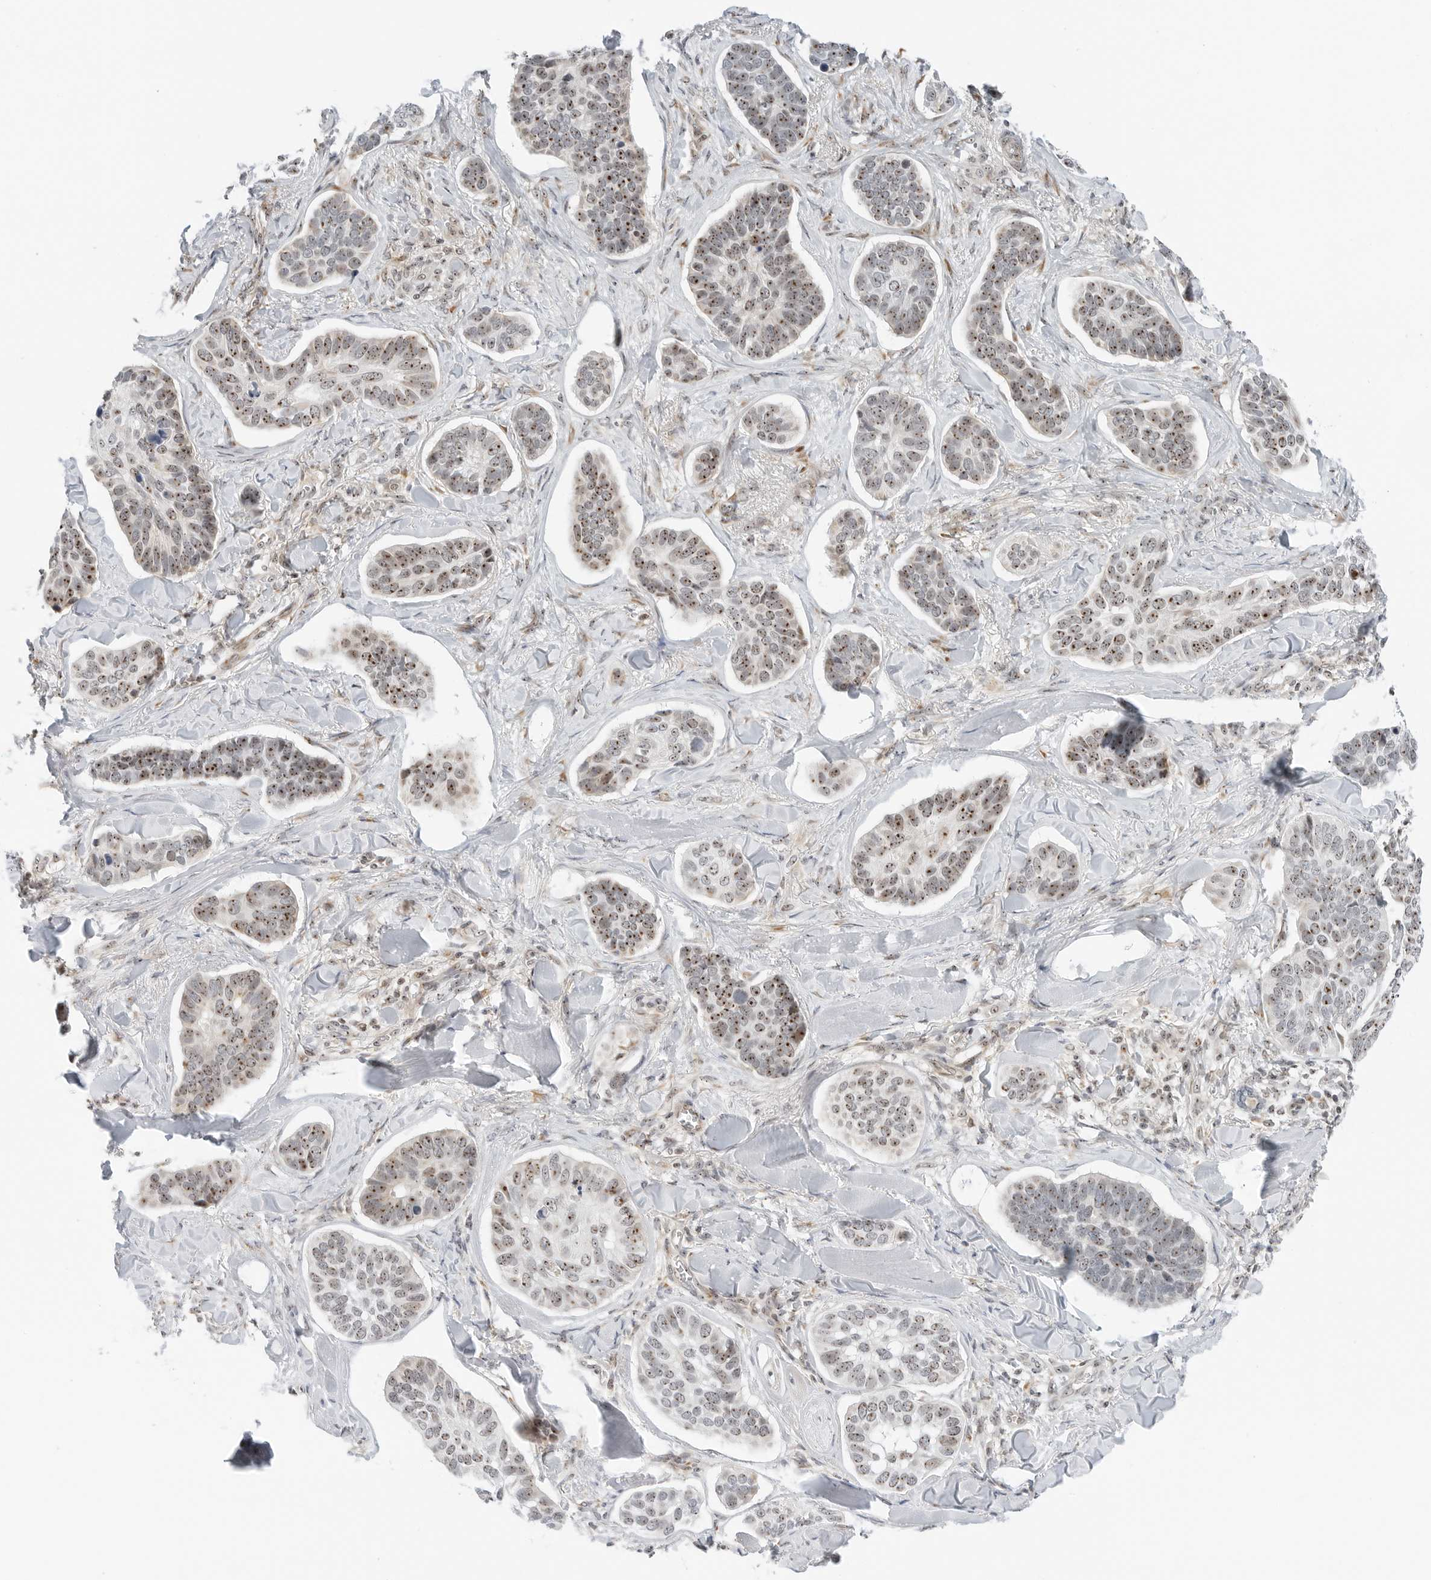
{"staining": {"intensity": "moderate", "quantity": "25%-75%", "location": "nuclear"}, "tissue": "skin cancer", "cell_type": "Tumor cells", "image_type": "cancer", "snomed": [{"axis": "morphology", "description": "Basal cell carcinoma"}, {"axis": "topography", "description": "Skin"}], "caption": "Immunohistochemistry (IHC) histopathology image of neoplastic tissue: human skin cancer stained using IHC shows medium levels of moderate protein expression localized specifically in the nuclear of tumor cells, appearing as a nuclear brown color.", "gene": "RIMKLA", "patient": {"sex": "male", "age": 62}}